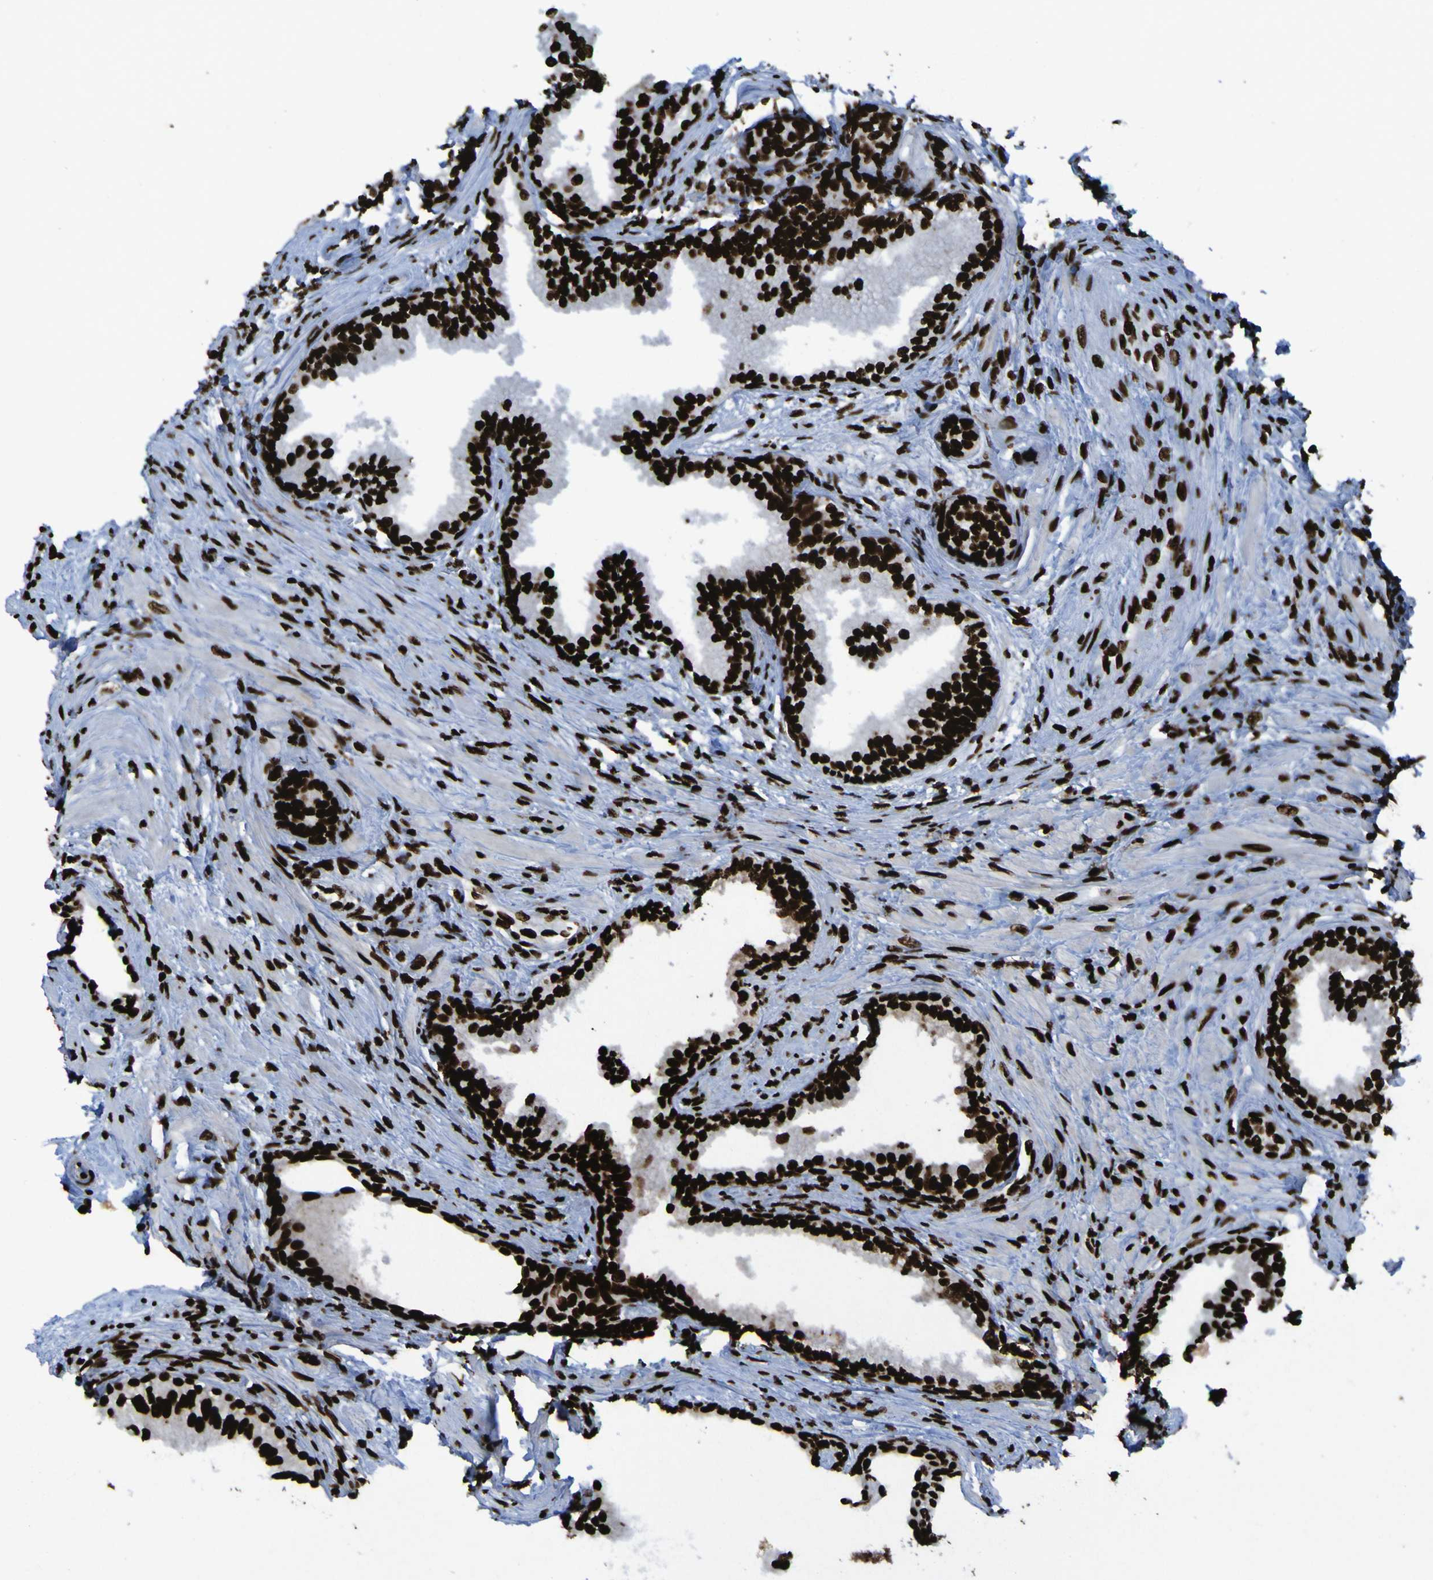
{"staining": {"intensity": "strong", "quantity": ">75%", "location": "nuclear"}, "tissue": "prostate", "cell_type": "Glandular cells", "image_type": "normal", "snomed": [{"axis": "morphology", "description": "Normal tissue, NOS"}, {"axis": "topography", "description": "Prostate"}], "caption": "This is a micrograph of immunohistochemistry (IHC) staining of benign prostate, which shows strong expression in the nuclear of glandular cells.", "gene": "NPM1", "patient": {"sex": "male", "age": 76}}